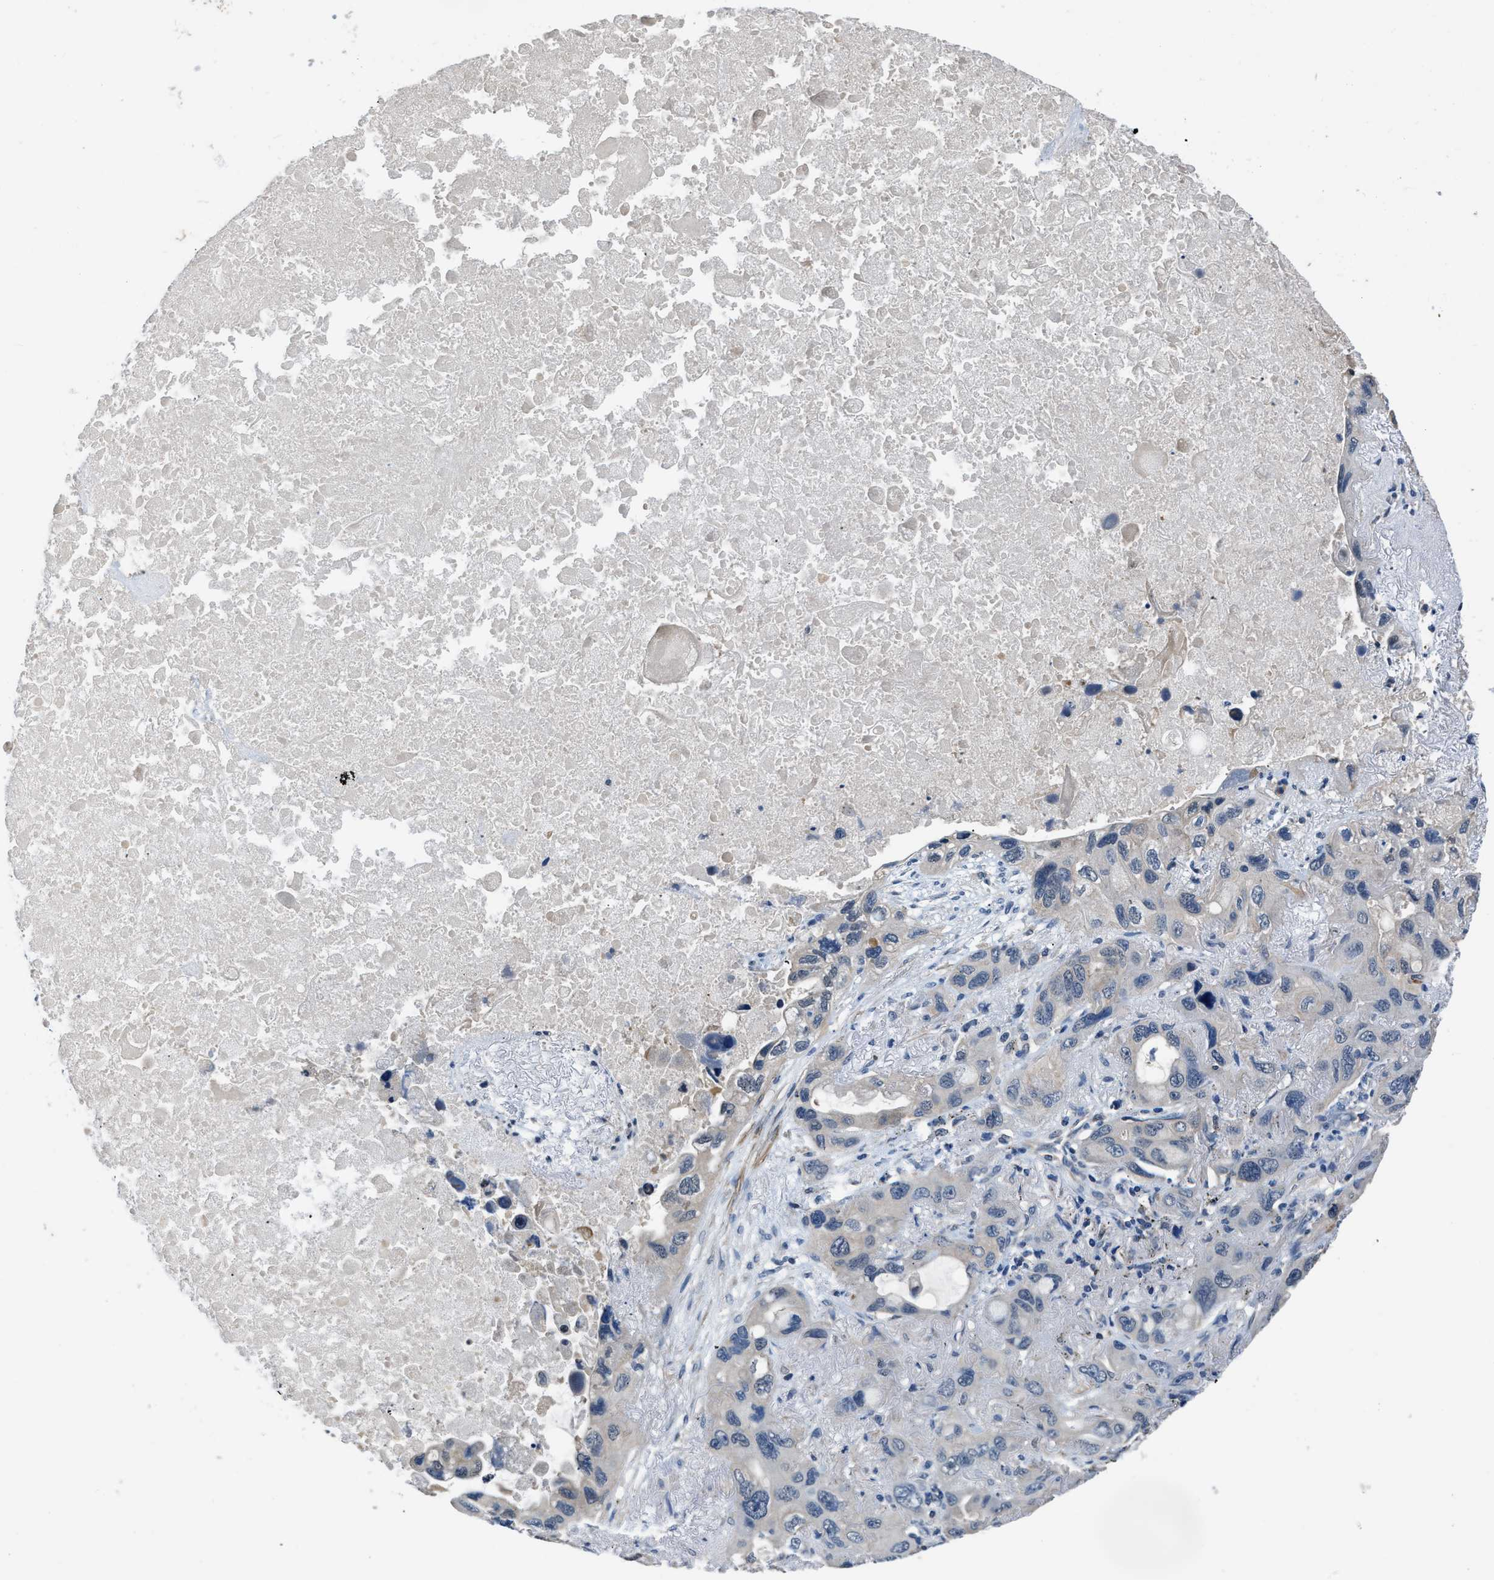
{"staining": {"intensity": "negative", "quantity": "none", "location": "none"}, "tissue": "lung cancer", "cell_type": "Tumor cells", "image_type": "cancer", "snomed": [{"axis": "morphology", "description": "Squamous cell carcinoma, NOS"}, {"axis": "topography", "description": "Lung"}], "caption": "DAB (3,3'-diaminobenzidine) immunohistochemical staining of lung cancer (squamous cell carcinoma) reveals no significant expression in tumor cells.", "gene": "LANCL2", "patient": {"sex": "female", "age": 73}}